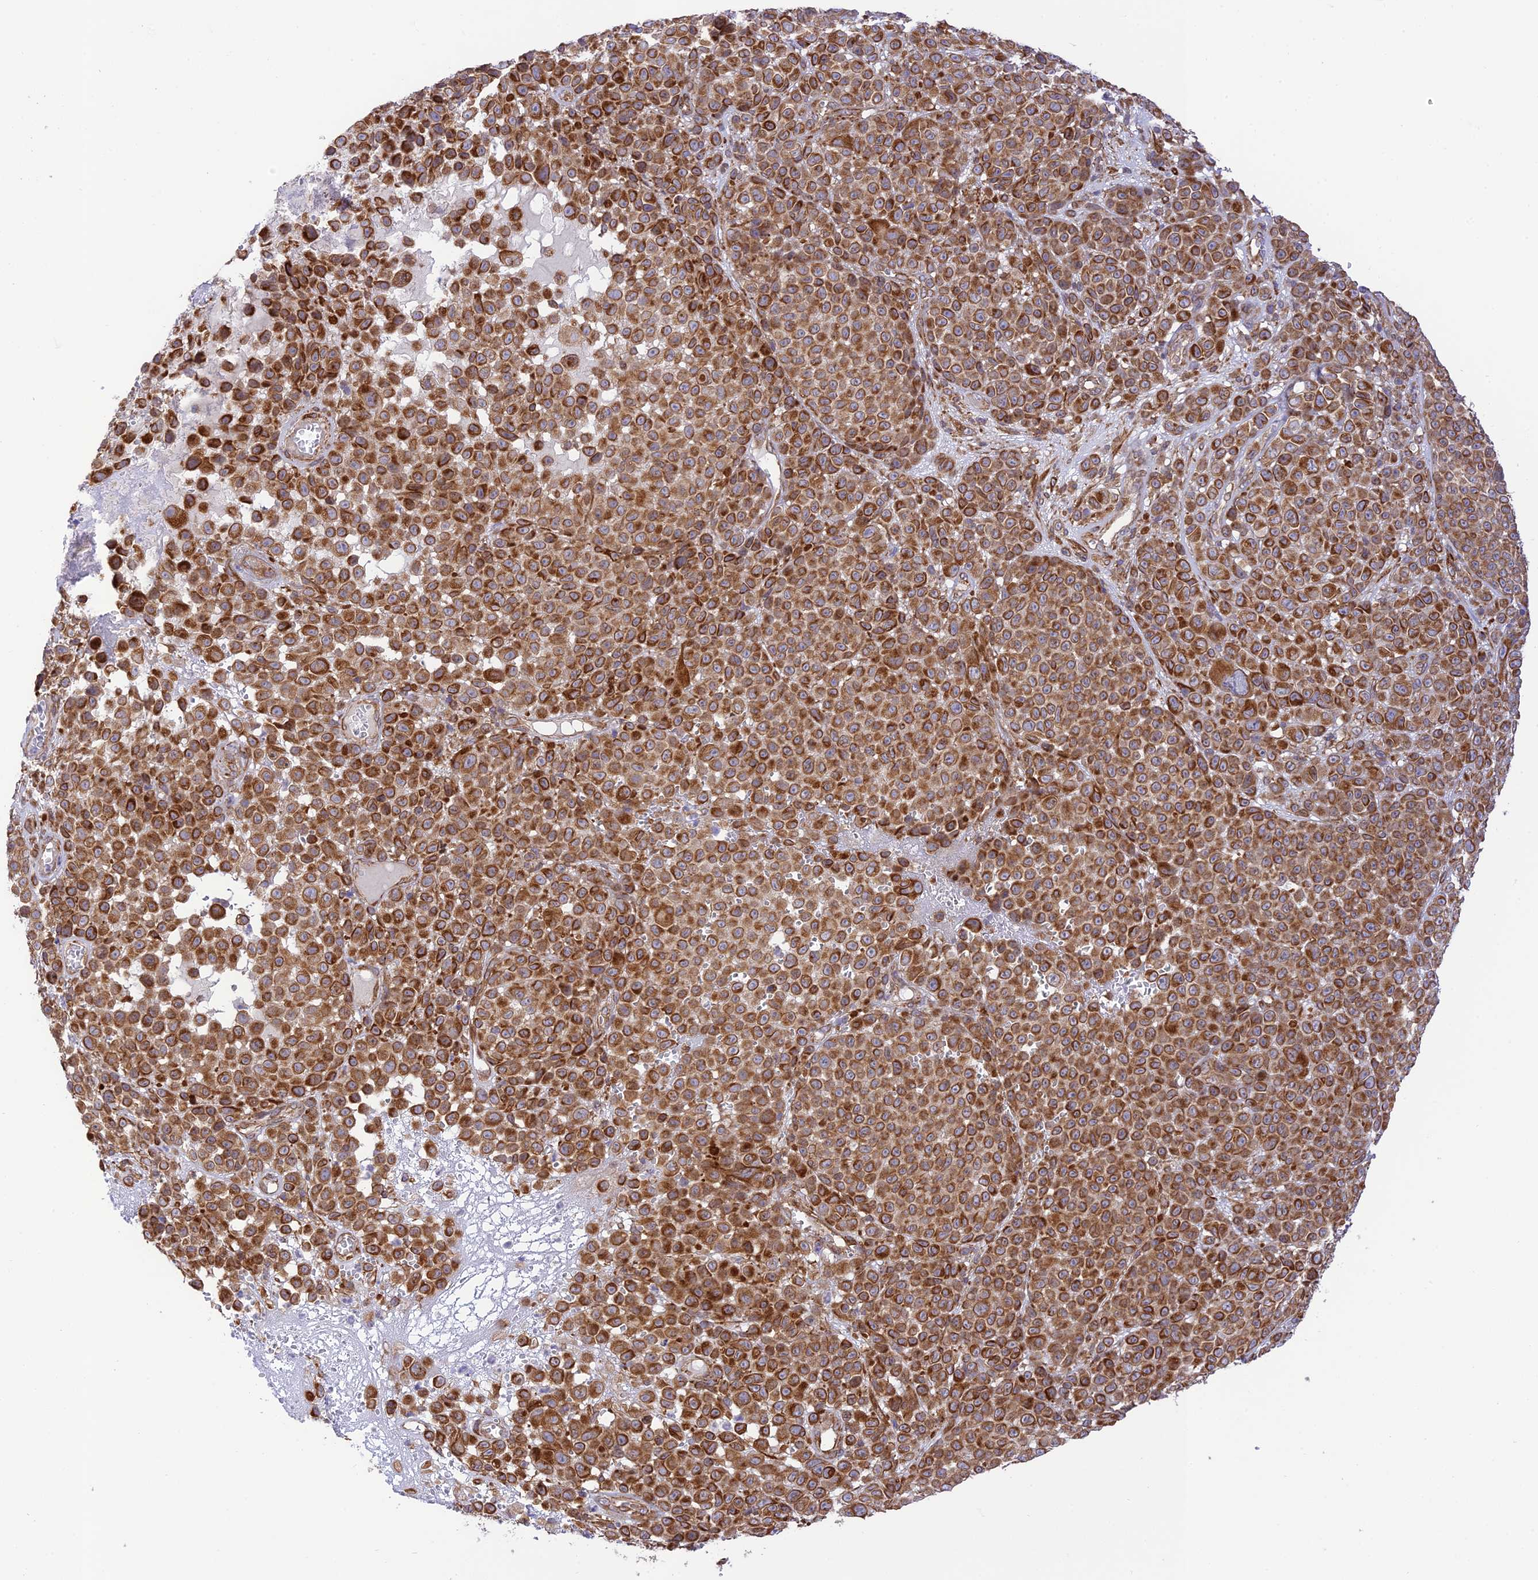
{"staining": {"intensity": "moderate", "quantity": ">75%", "location": "cytoplasmic/membranous"}, "tissue": "melanoma", "cell_type": "Tumor cells", "image_type": "cancer", "snomed": [{"axis": "morphology", "description": "Malignant melanoma, NOS"}, {"axis": "topography", "description": "Skin"}], "caption": "Malignant melanoma stained with a protein marker shows moderate staining in tumor cells.", "gene": "EXOC3L4", "patient": {"sex": "female", "age": 94}}